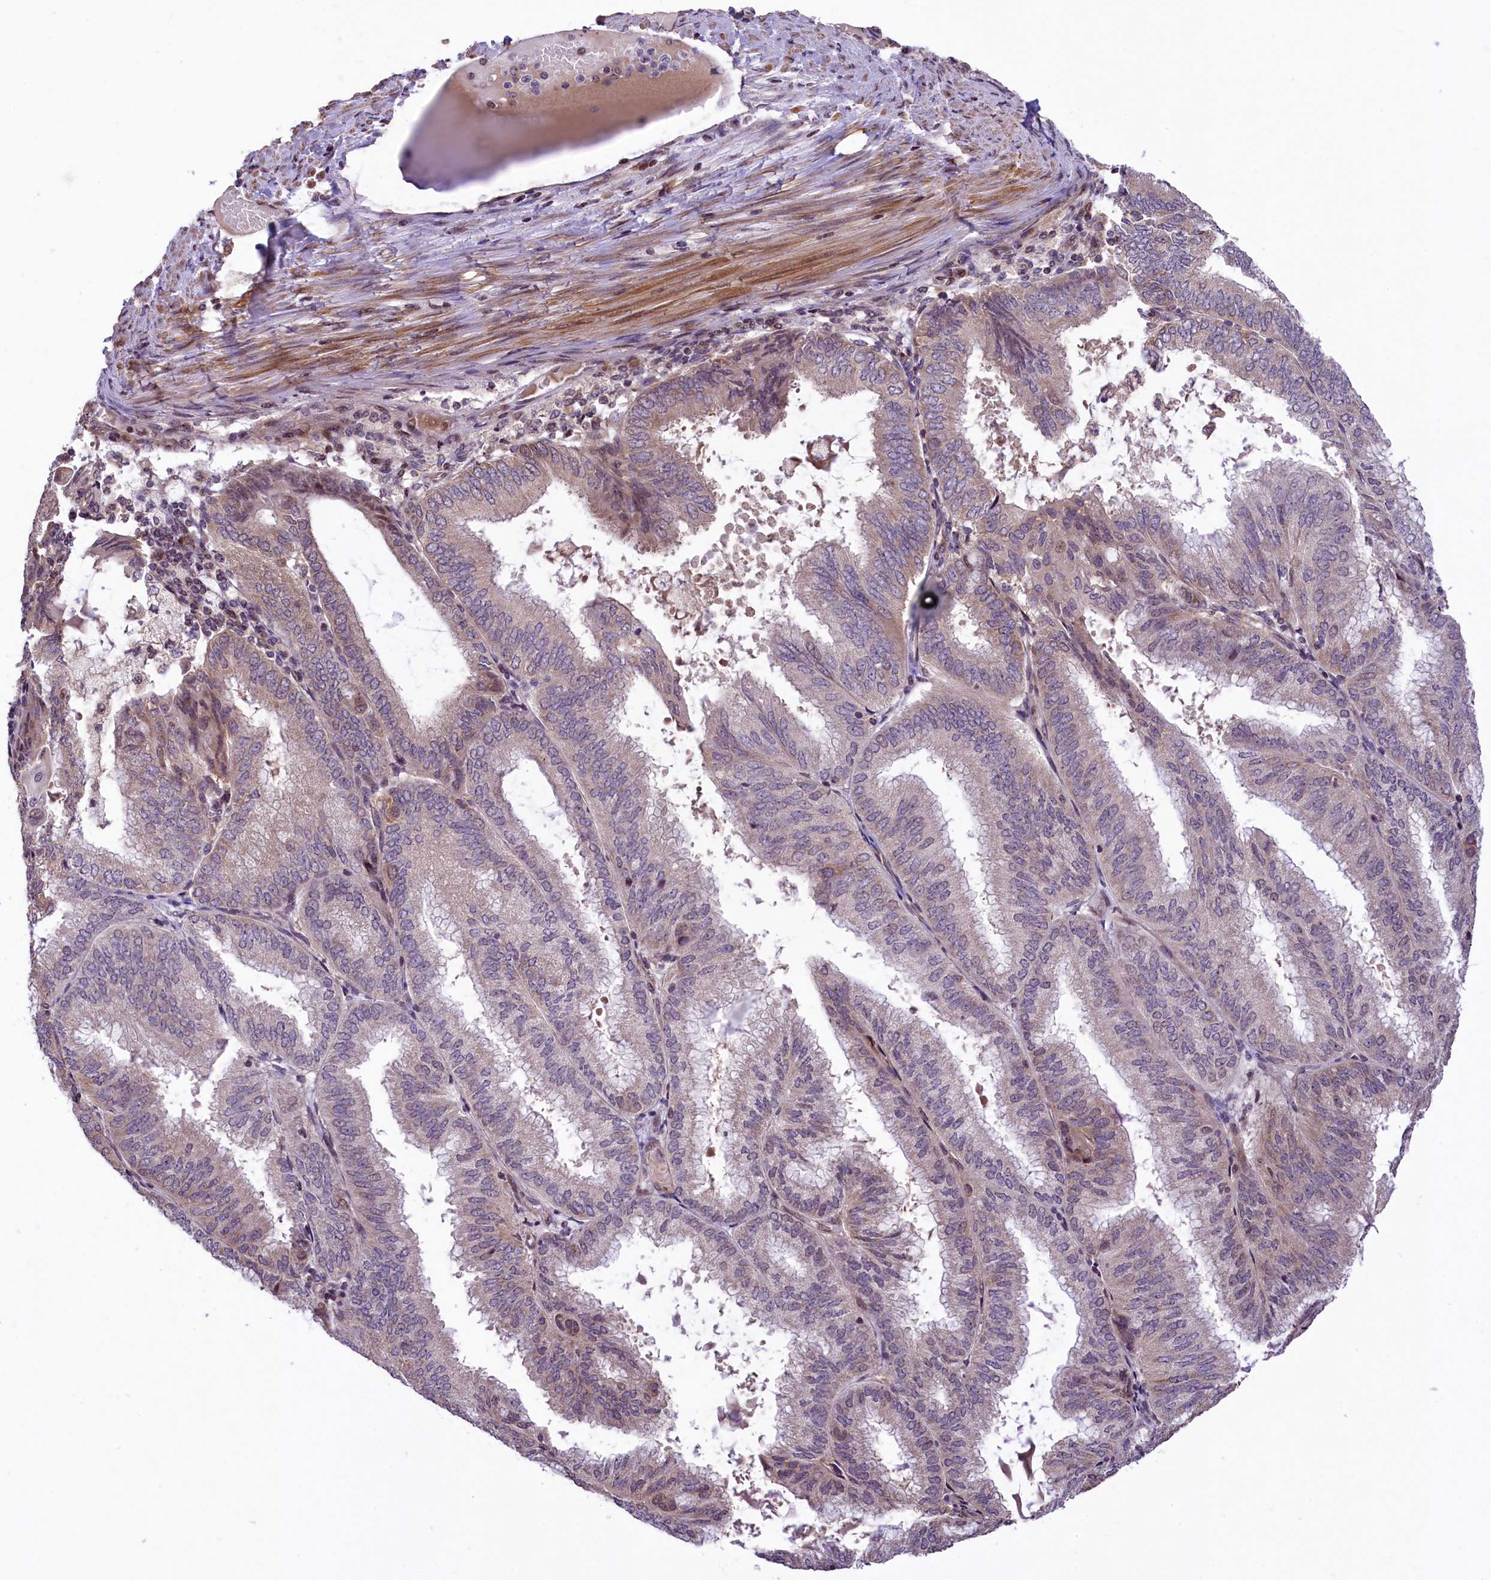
{"staining": {"intensity": "moderate", "quantity": "25%-75%", "location": "cytoplasmic/membranous,nuclear"}, "tissue": "endometrial cancer", "cell_type": "Tumor cells", "image_type": "cancer", "snomed": [{"axis": "morphology", "description": "Adenocarcinoma, NOS"}, {"axis": "topography", "description": "Endometrium"}], "caption": "Moderate cytoplasmic/membranous and nuclear expression is seen in about 25%-75% of tumor cells in endometrial adenocarcinoma. (DAB IHC, brown staining for protein, blue staining for nuclei).", "gene": "RBBP8", "patient": {"sex": "female", "age": 49}}